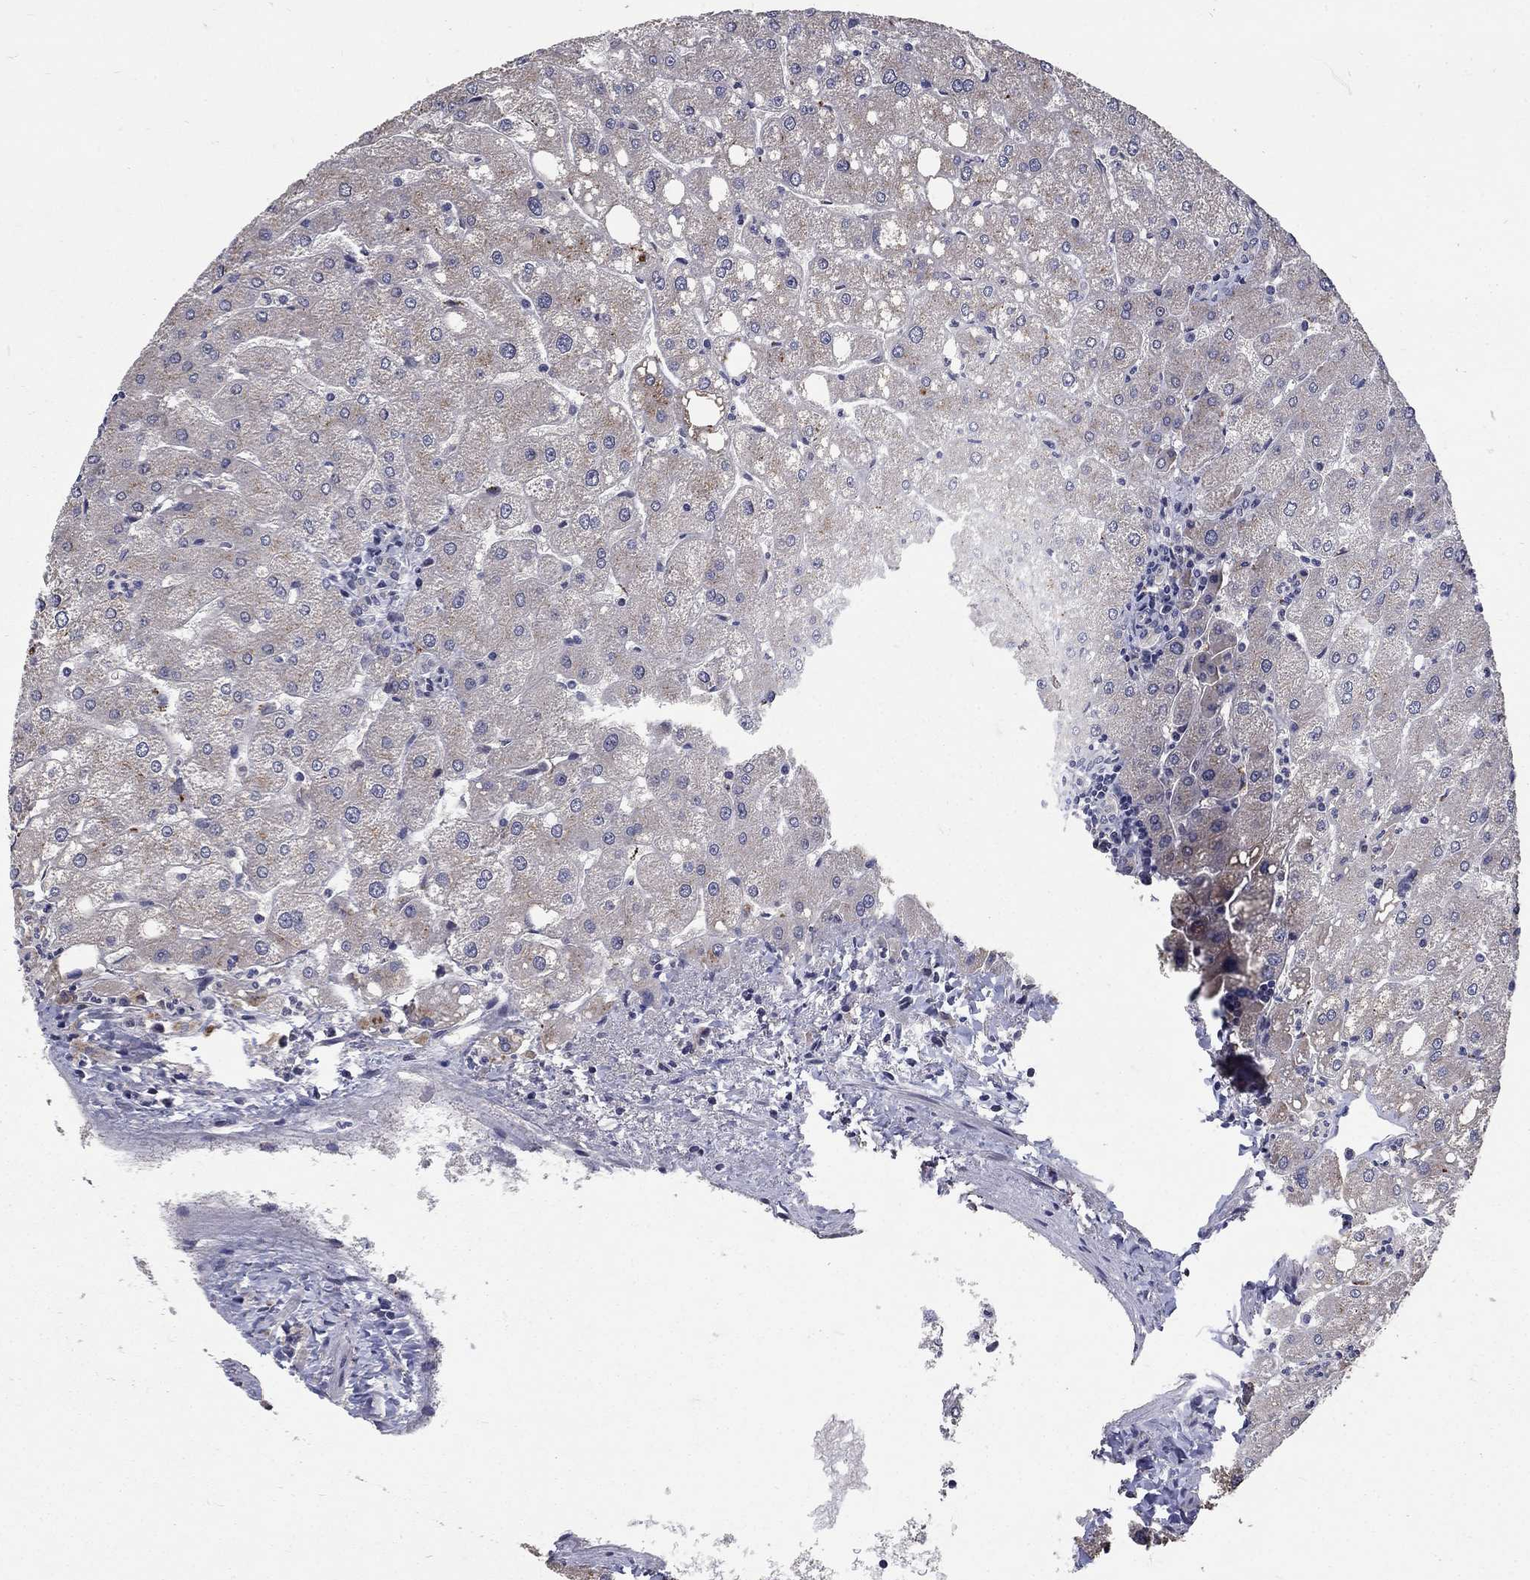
{"staining": {"intensity": "negative", "quantity": "none", "location": "none"}, "tissue": "liver", "cell_type": "Cholangiocytes", "image_type": "normal", "snomed": [{"axis": "morphology", "description": "Normal tissue, NOS"}, {"axis": "topography", "description": "Liver"}], "caption": "Human liver stained for a protein using immunohistochemistry shows no positivity in cholangiocytes.", "gene": "FAM3B", "patient": {"sex": "male", "age": 67}}